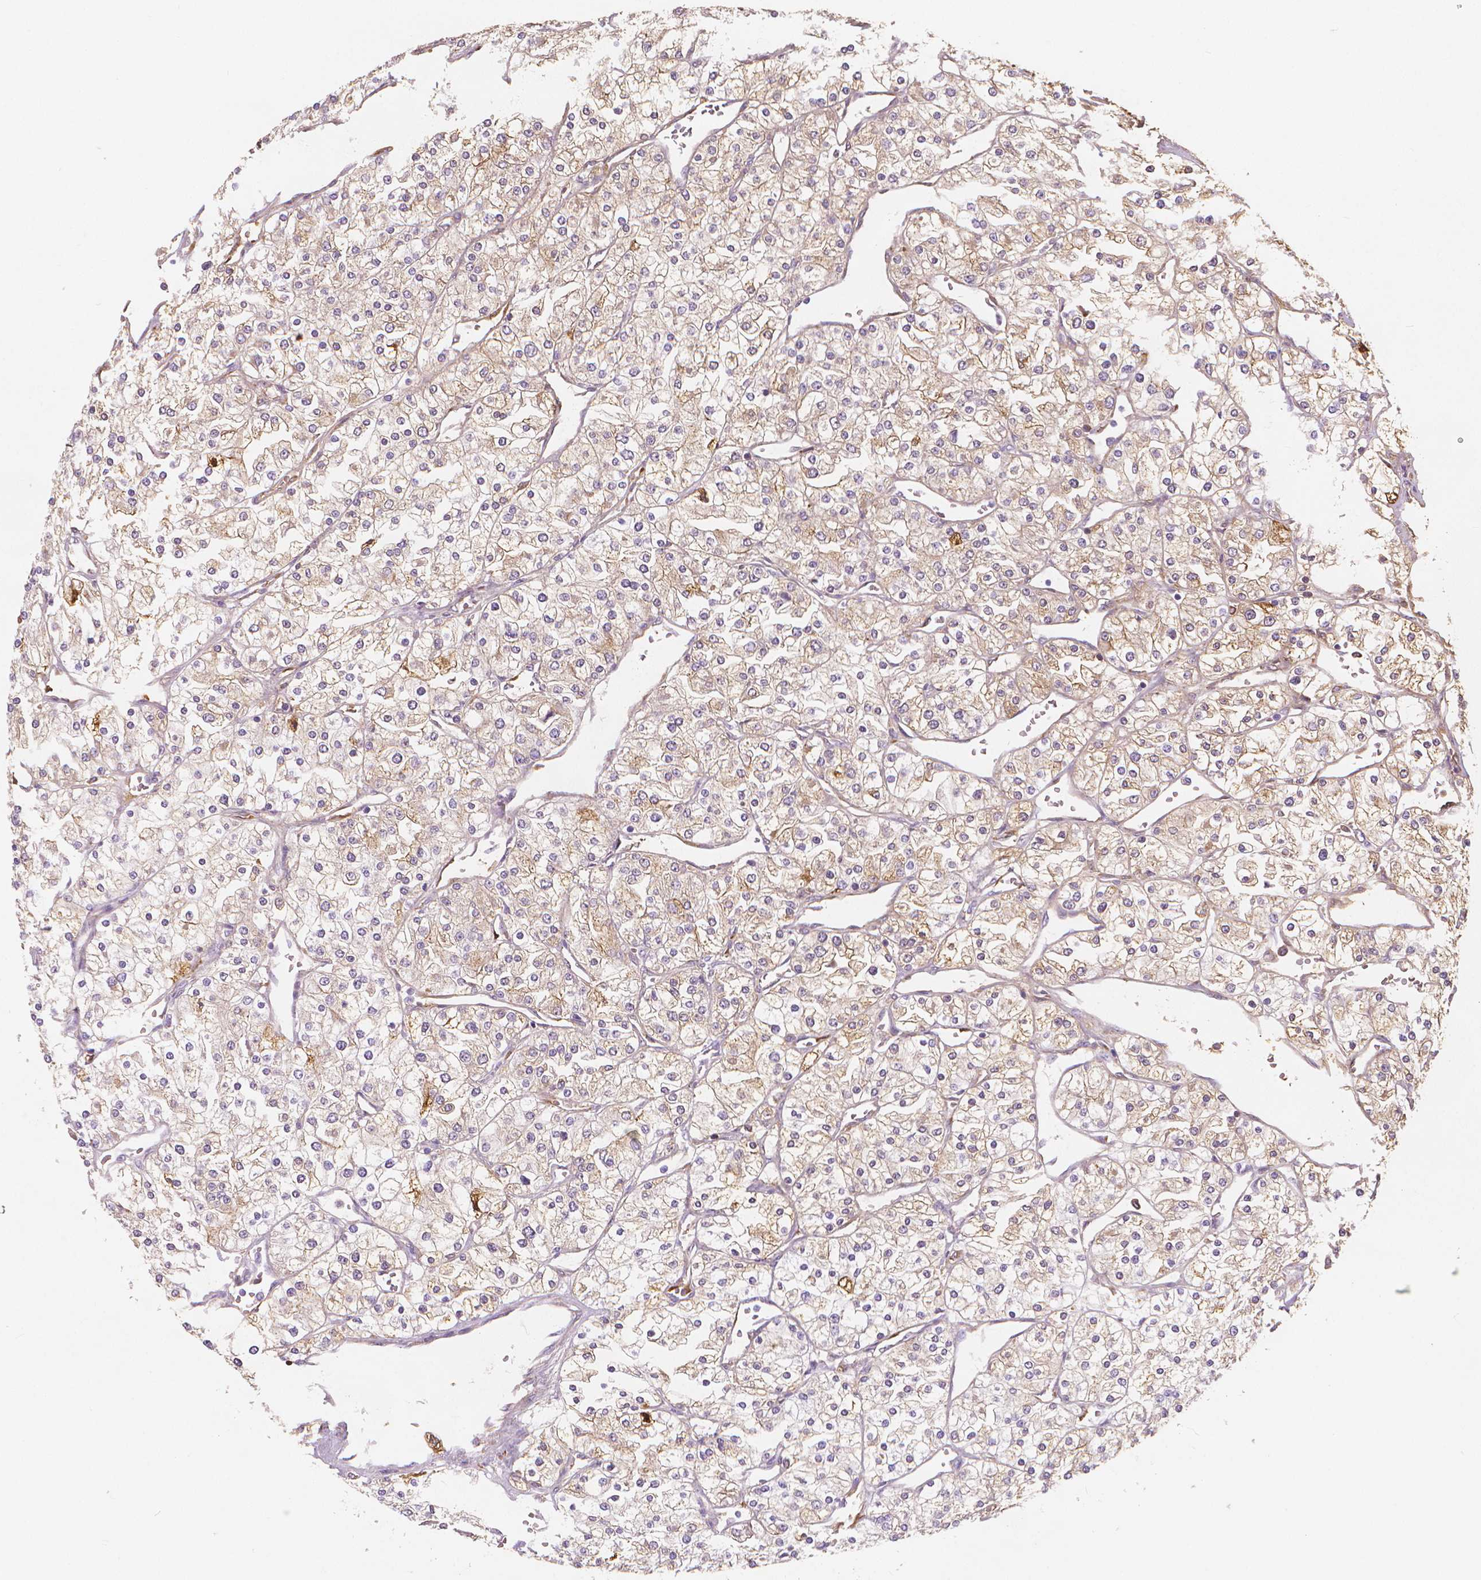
{"staining": {"intensity": "weak", "quantity": ">75%", "location": "cytoplasmic/membranous"}, "tissue": "renal cancer", "cell_type": "Tumor cells", "image_type": "cancer", "snomed": [{"axis": "morphology", "description": "Adenocarcinoma, NOS"}, {"axis": "topography", "description": "Kidney"}], "caption": "Immunohistochemistry (IHC) (DAB (3,3'-diaminobenzidine)) staining of renal cancer (adenocarcinoma) displays weak cytoplasmic/membranous protein expression in about >75% of tumor cells. The staining was performed using DAB (3,3'-diaminobenzidine), with brown indicating positive protein expression. Nuclei are stained blue with hematoxylin.", "gene": "APOA4", "patient": {"sex": "male", "age": 80}}